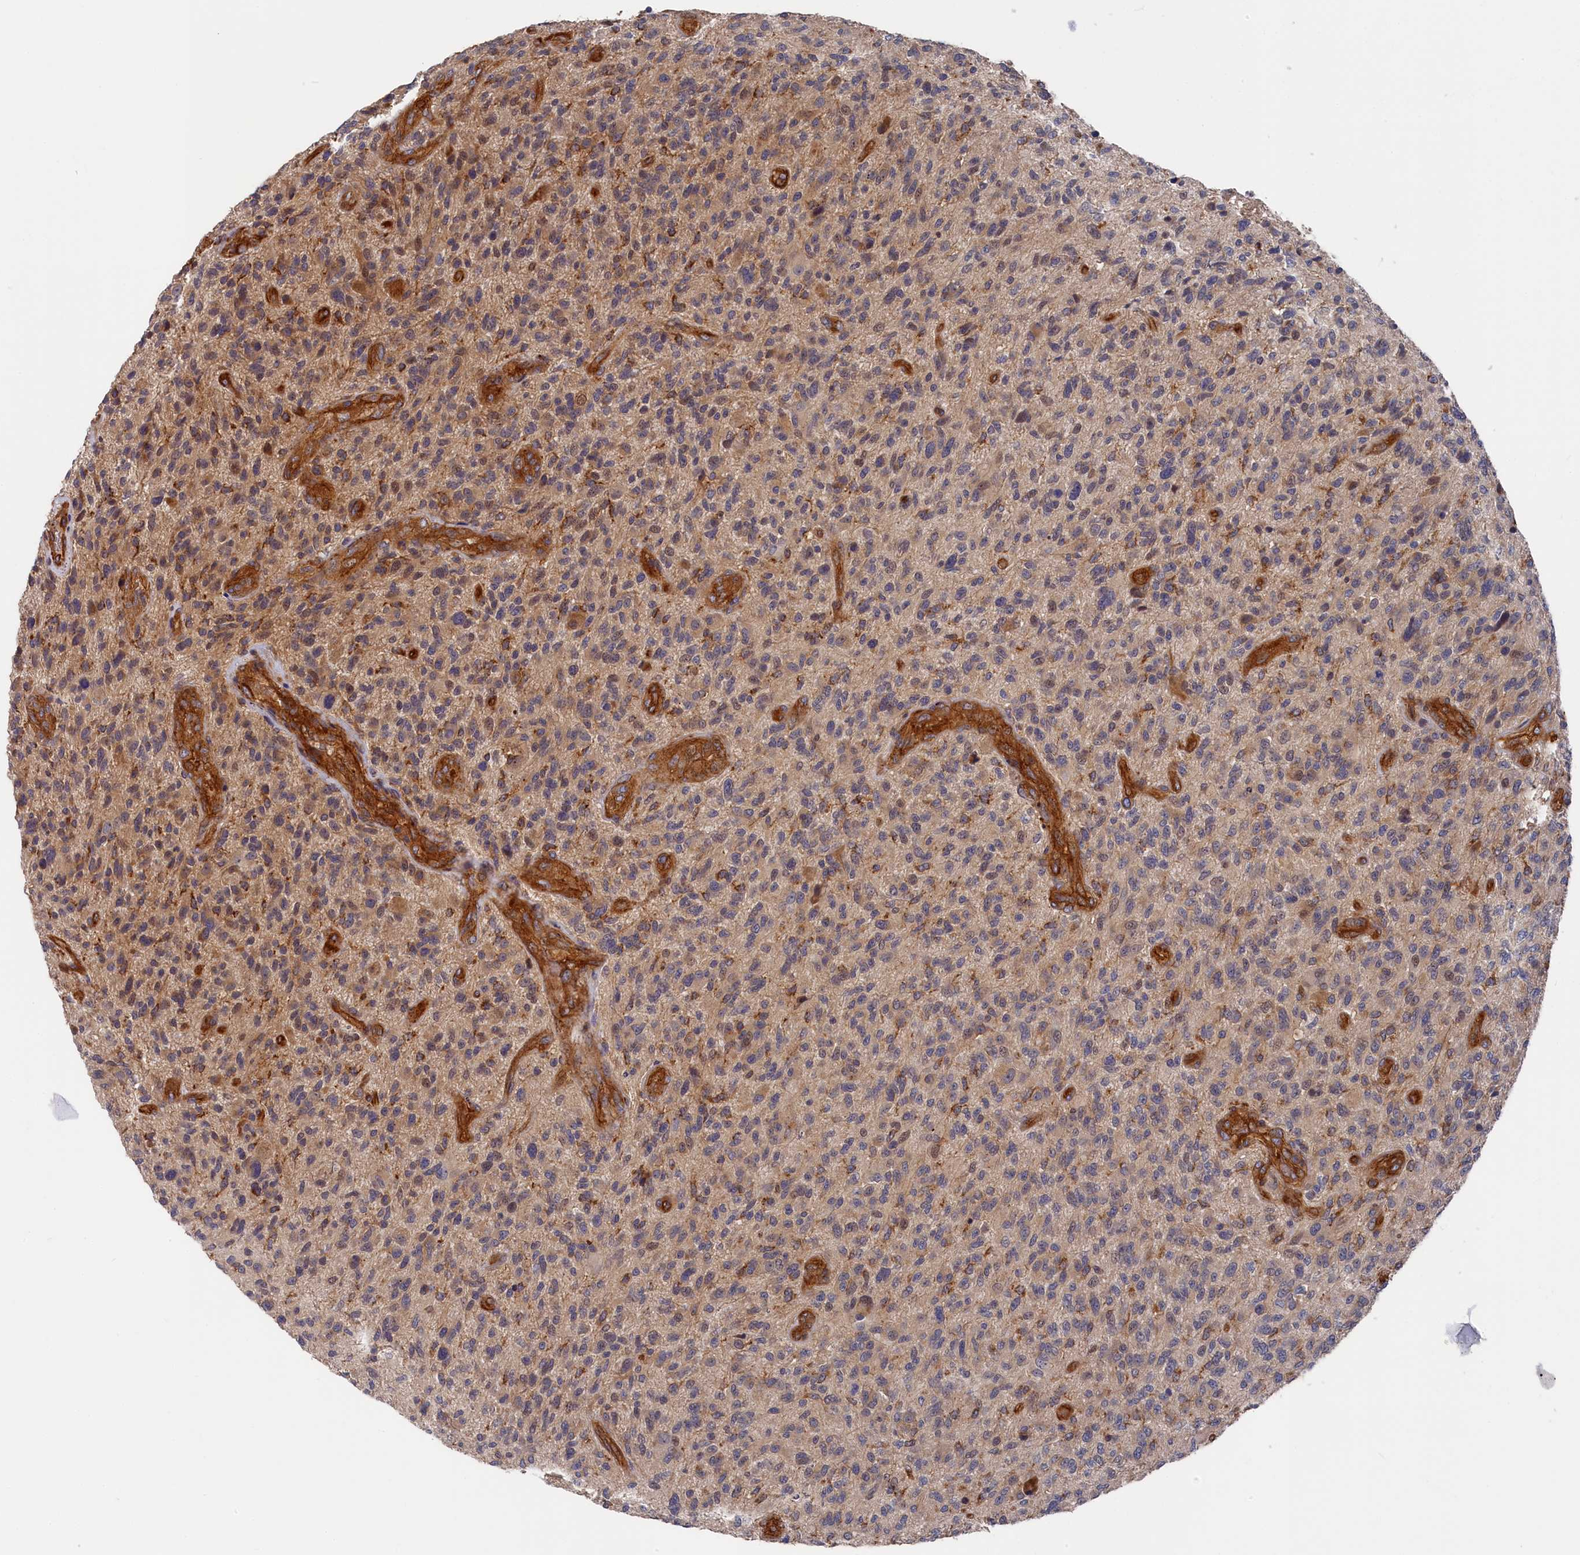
{"staining": {"intensity": "weak", "quantity": "25%-75%", "location": "cytoplasmic/membranous"}, "tissue": "glioma", "cell_type": "Tumor cells", "image_type": "cancer", "snomed": [{"axis": "morphology", "description": "Glioma, malignant, High grade"}, {"axis": "topography", "description": "Brain"}], "caption": "Malignant glioma (high-grade) stained for a protein reveals weak cytoplasmic/membranous positivity in tumor cells. The staining is performed using DAB brown chromogen to label protein expression. The nuclei are counter-stained blue using hematoxylin.", "gene": "LDHD", "patient": {"sex": "male", "age": 47}}